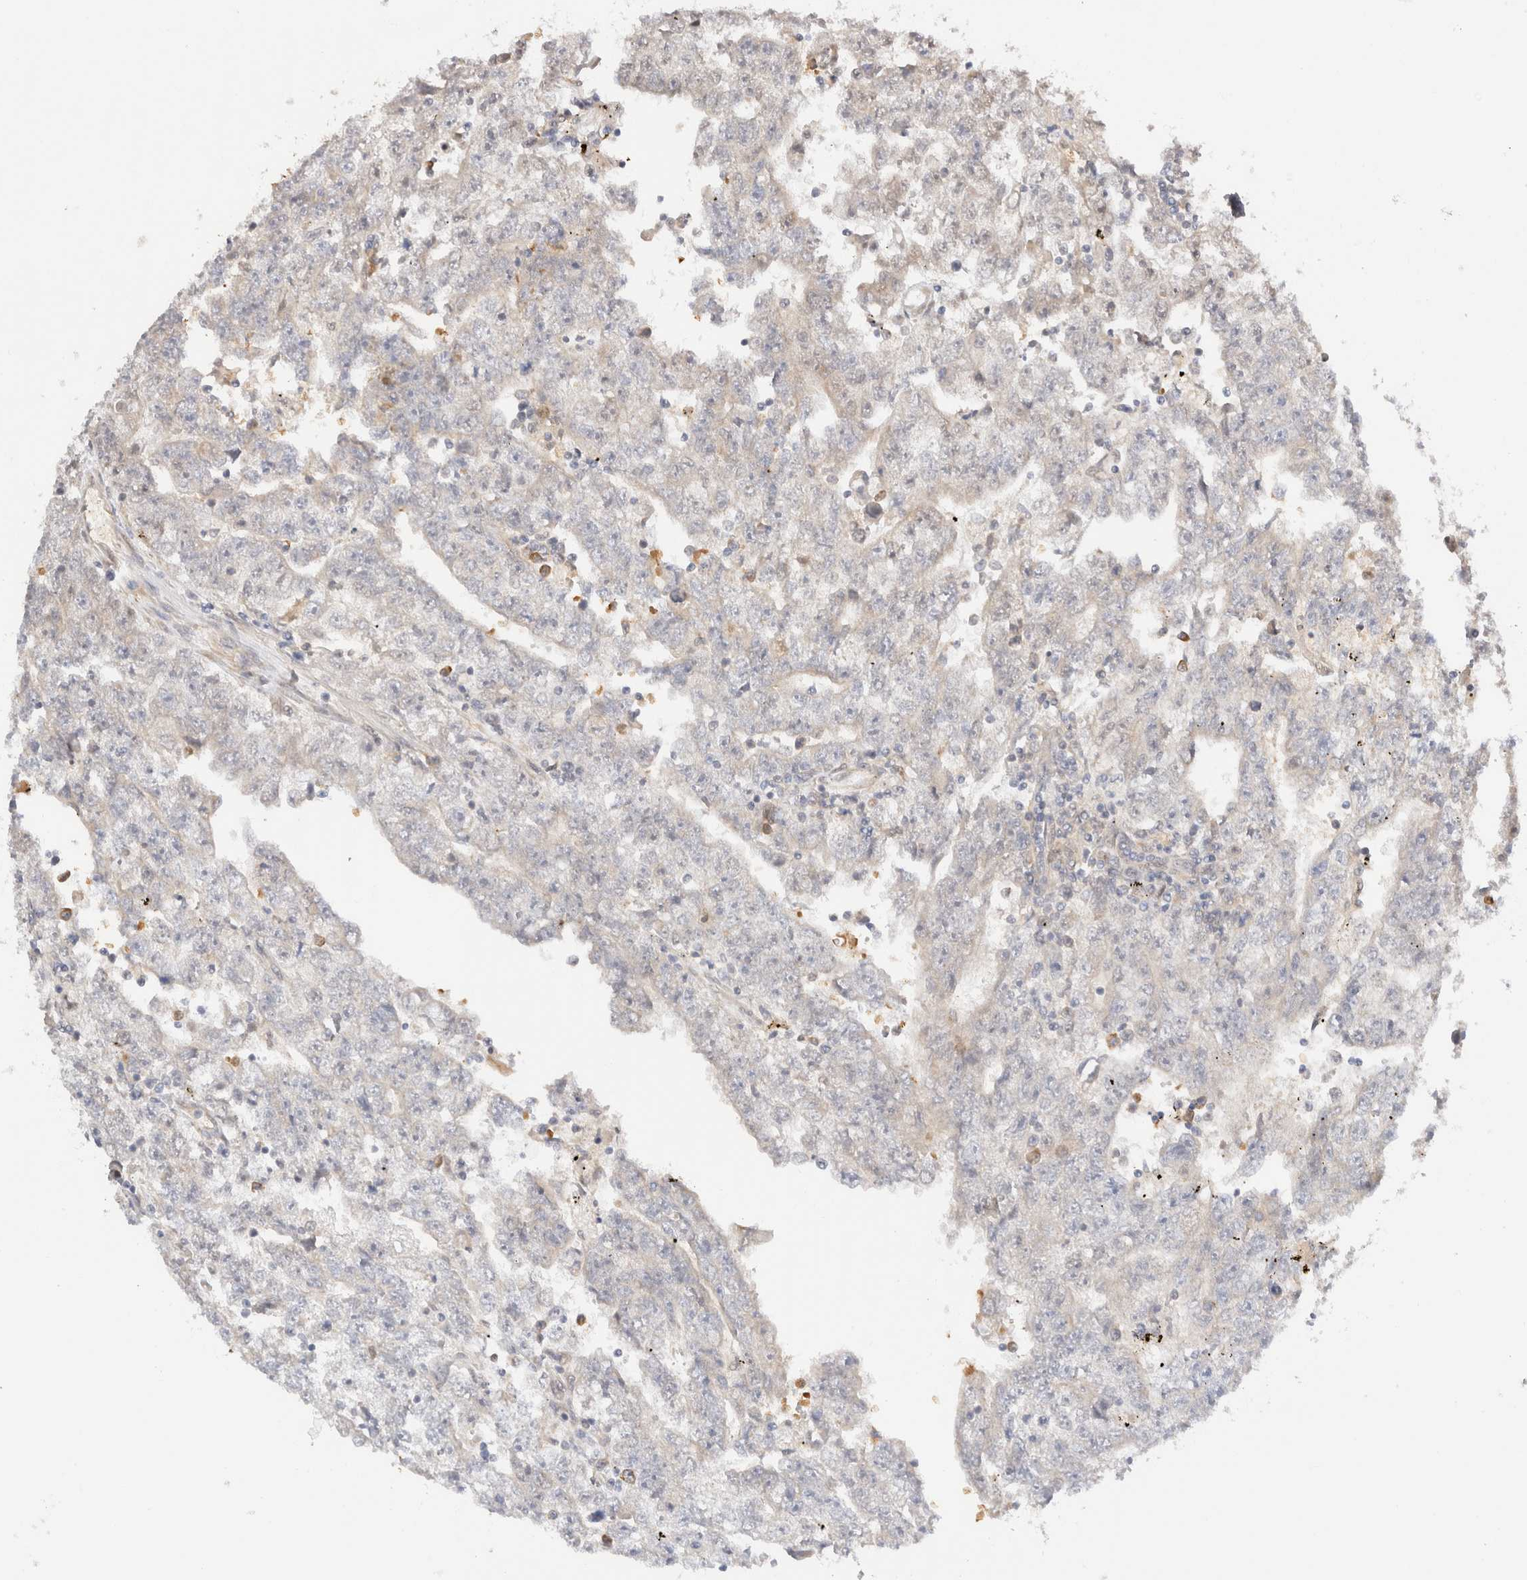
{"staining": {"intensity": "negative", "quantity": "none", "location": "none"}, "tissue": "testis cancer", "cell_type": "Tumor cells", "image_type": "cancer", "snomed": [{"axis": "morphology", "description": "Carcinoma, Embryonal, NOS"}, {"axis": "topography", "description": "Testis"}], "caption": "Protein analysis of testis cancer demonstrates no significant staining in tumor cells.", "gene": "SYVN1", "patient": {"sex": "male", "age": 25}}